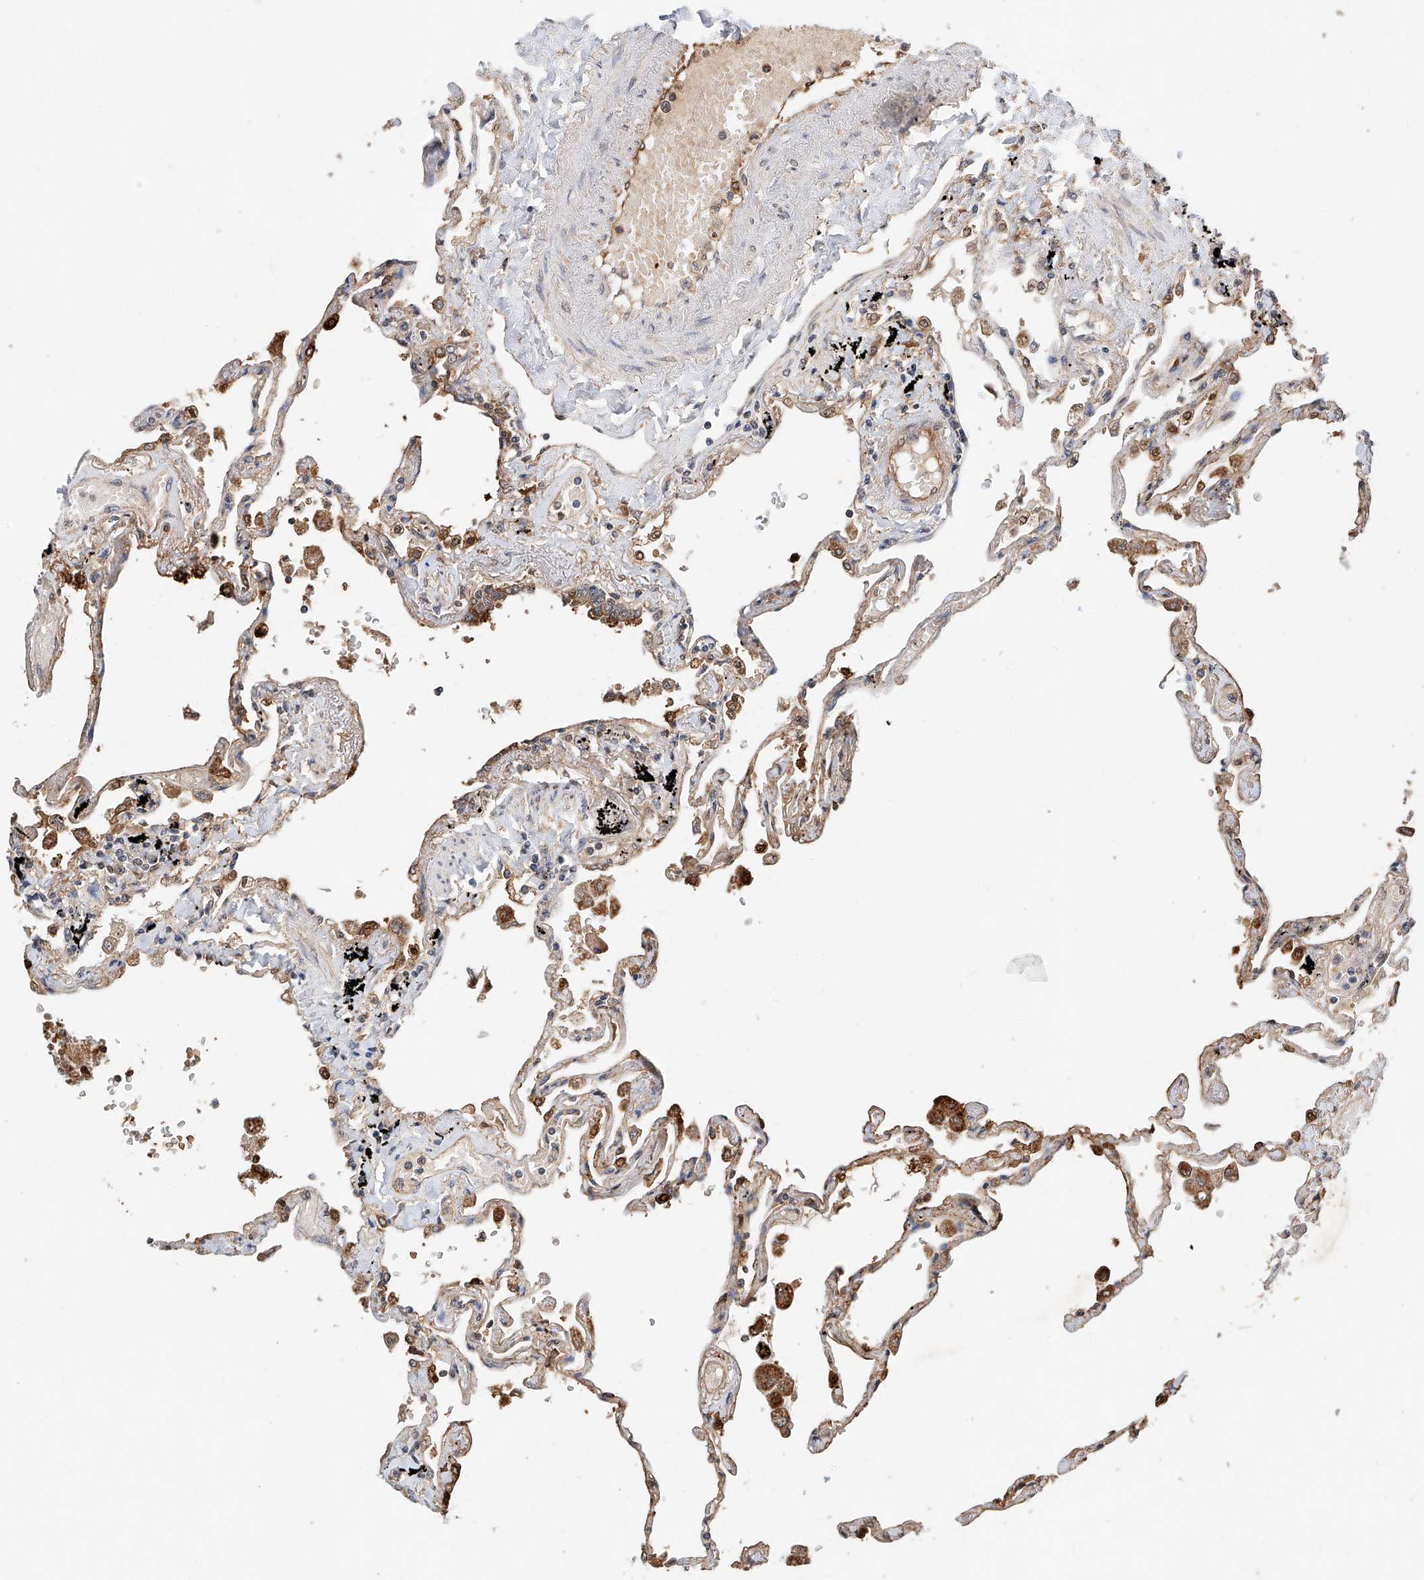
{"staining": {"intensity": "moderate", "quantity": "25%-75%", "location": "cytoplasmic/membranous"}, "tissue": "lung", "cell_type": "Alveolar cells", "image_type": "normal", "snomed": [{"axis": "morphology", "description": "Normal tissue, NOS"}, {"axis": "topography", "description": "Lung"}], "caption": "Unremarkable lung reveals moderate cytoplasmic/membranous expression in about 25%-75% of alveolar cells.", "gene": "CTDP1", "patient": {"sex": "female", "age": 67}}